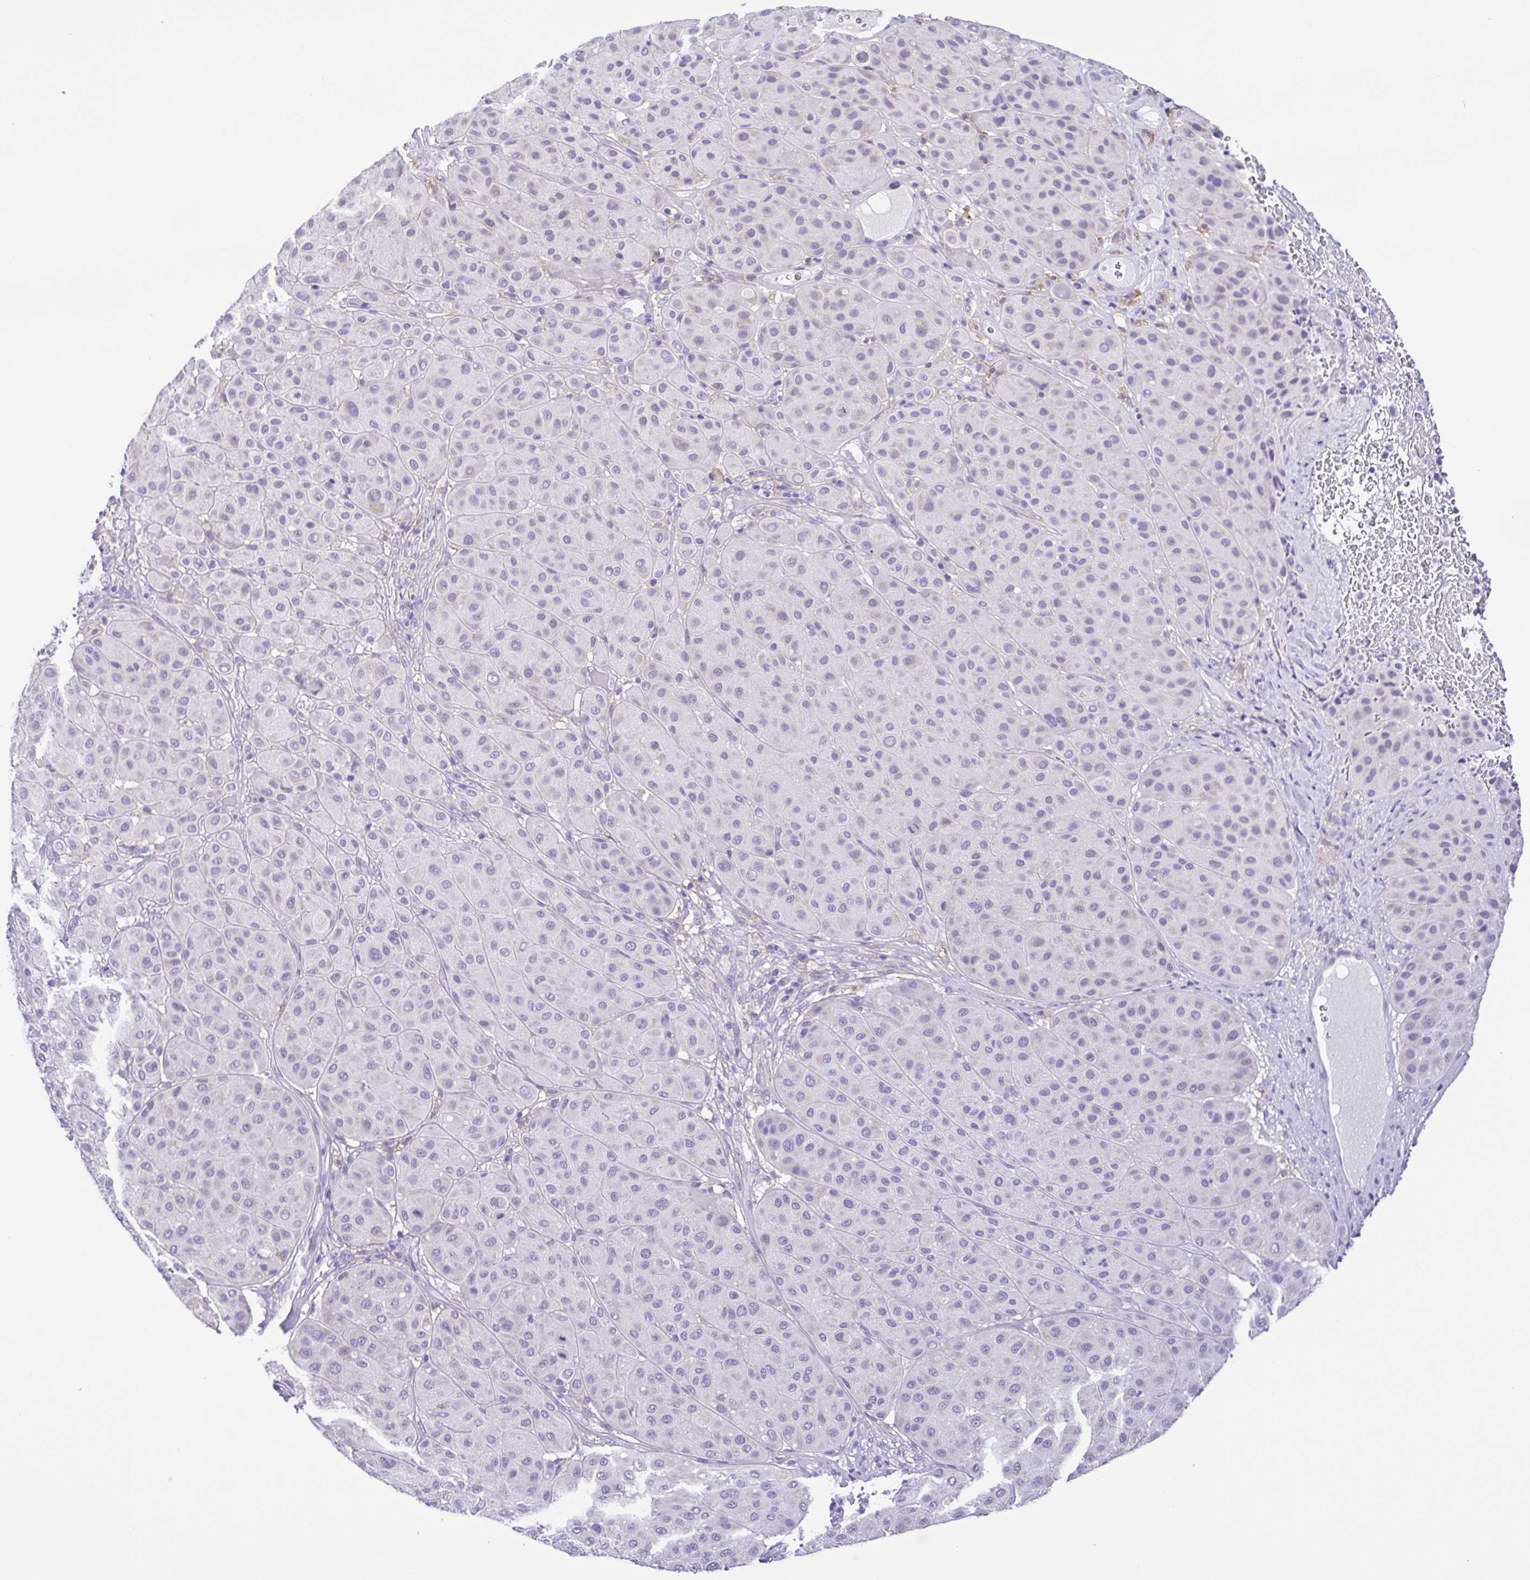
{"staining": {"intensity": "negative", "quantity": "none", "location": "none"}, "tissue": "melanoma", "cell_type": "Tumor cells", "image_type": "cancer", "snomed": [{"axis": "morphology", "description": "Malignant melanoma, Metastatic site"}, {"axis": "topography", "description": "Smooth muscle"}], "caption": "The image displays no significant positivity in tumor cells of melanoma.", "gene": "CD72", "patient": {"sex": "male", "age": 41}}